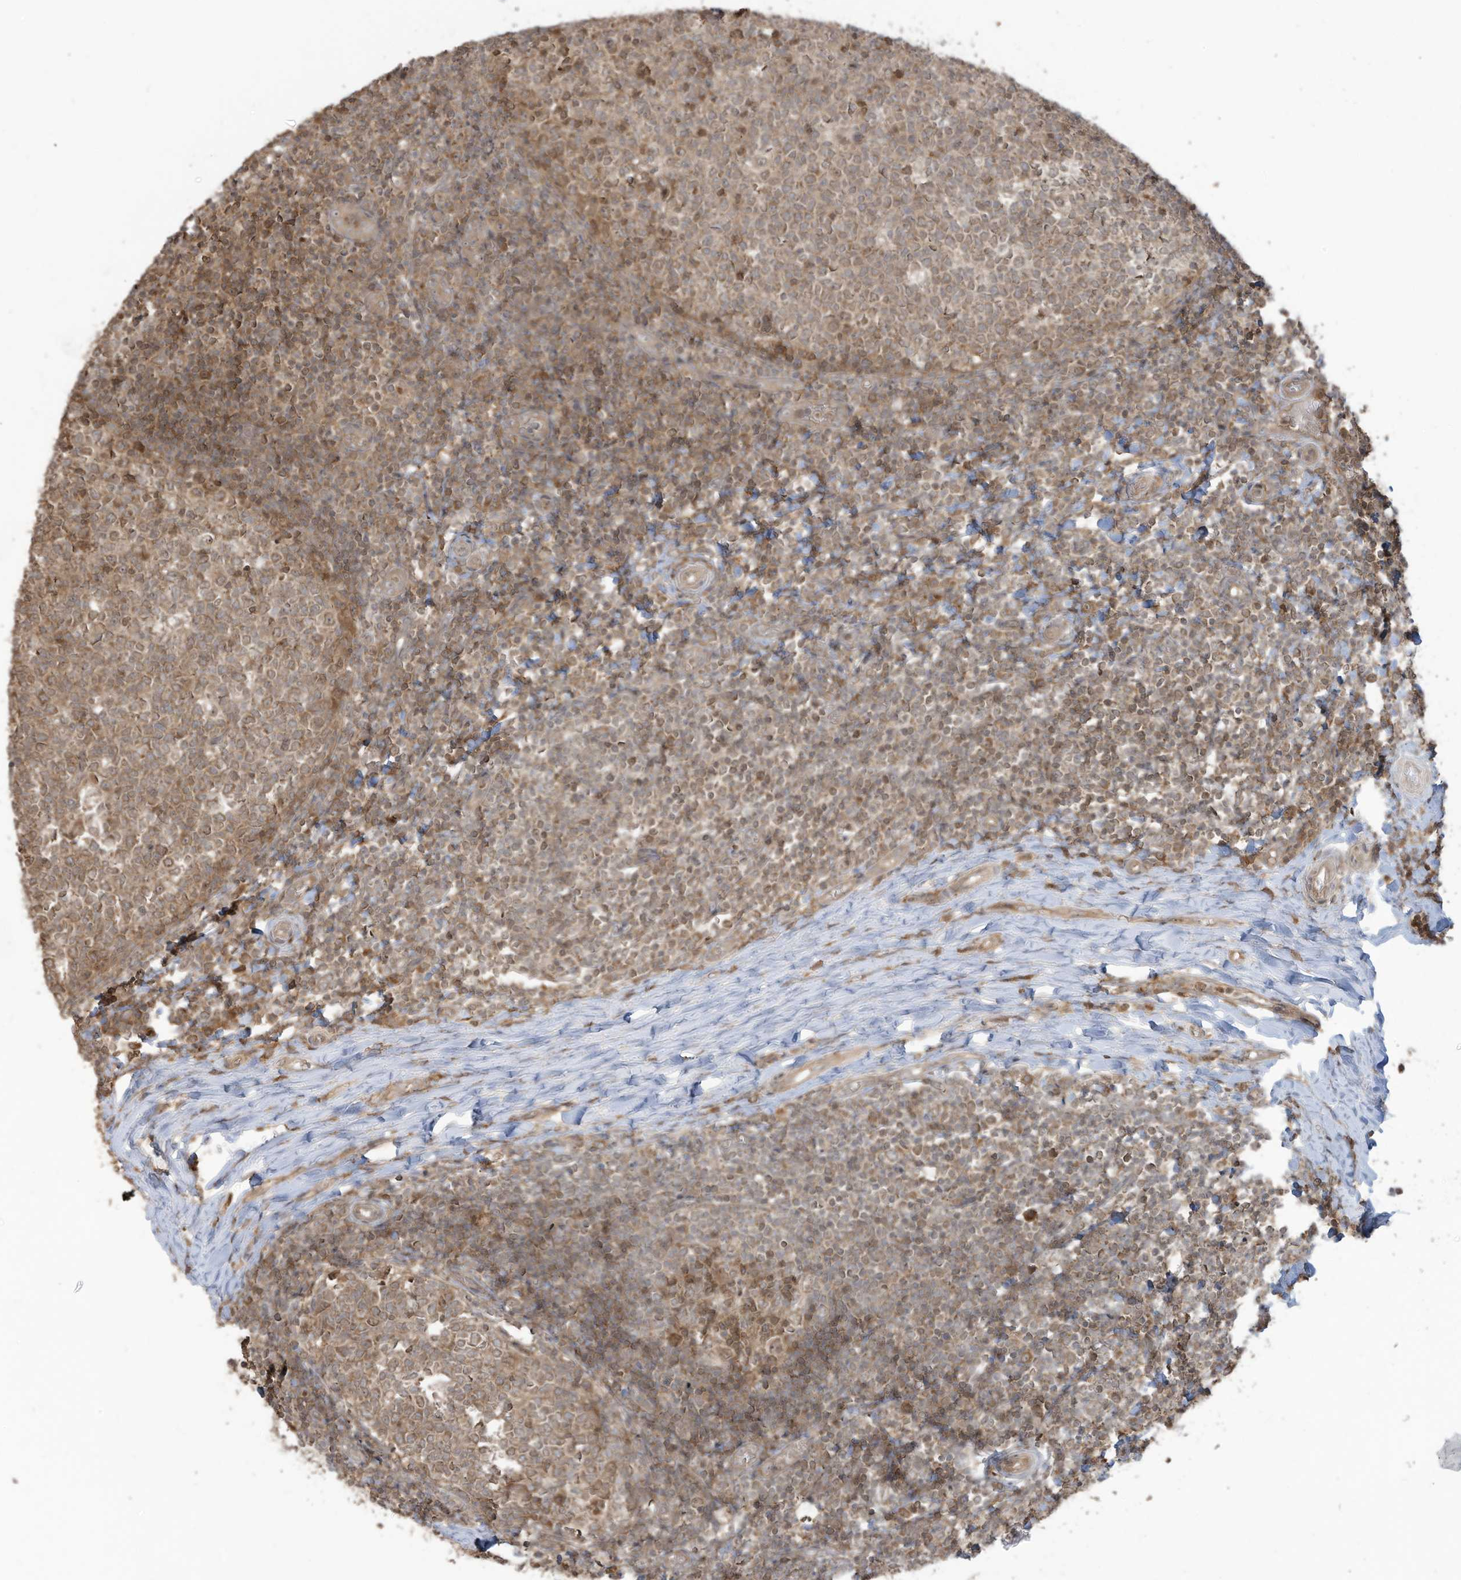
{"staining": {"intensity": "moderate", "quantity": ">75%", "location": "cytoplasmic/membranous"}, "tissue": "tonsil", "cell_type": "Germinal center cells", "image_type": "normal", "snomed": [{"axis": "morphology", "description": "Normal tissue, NOS"}, {"axis": "topography", "description": "Tonsil"}], "caption": "Tonsil stained for a protein displays moderate cytoplasmic/membranous positivity in germinal center cells. Ihc stains the protein in brown and the nuclei are stained blue.", "gene": "CARF", "patient": {"sex": "female", "age": 19}}